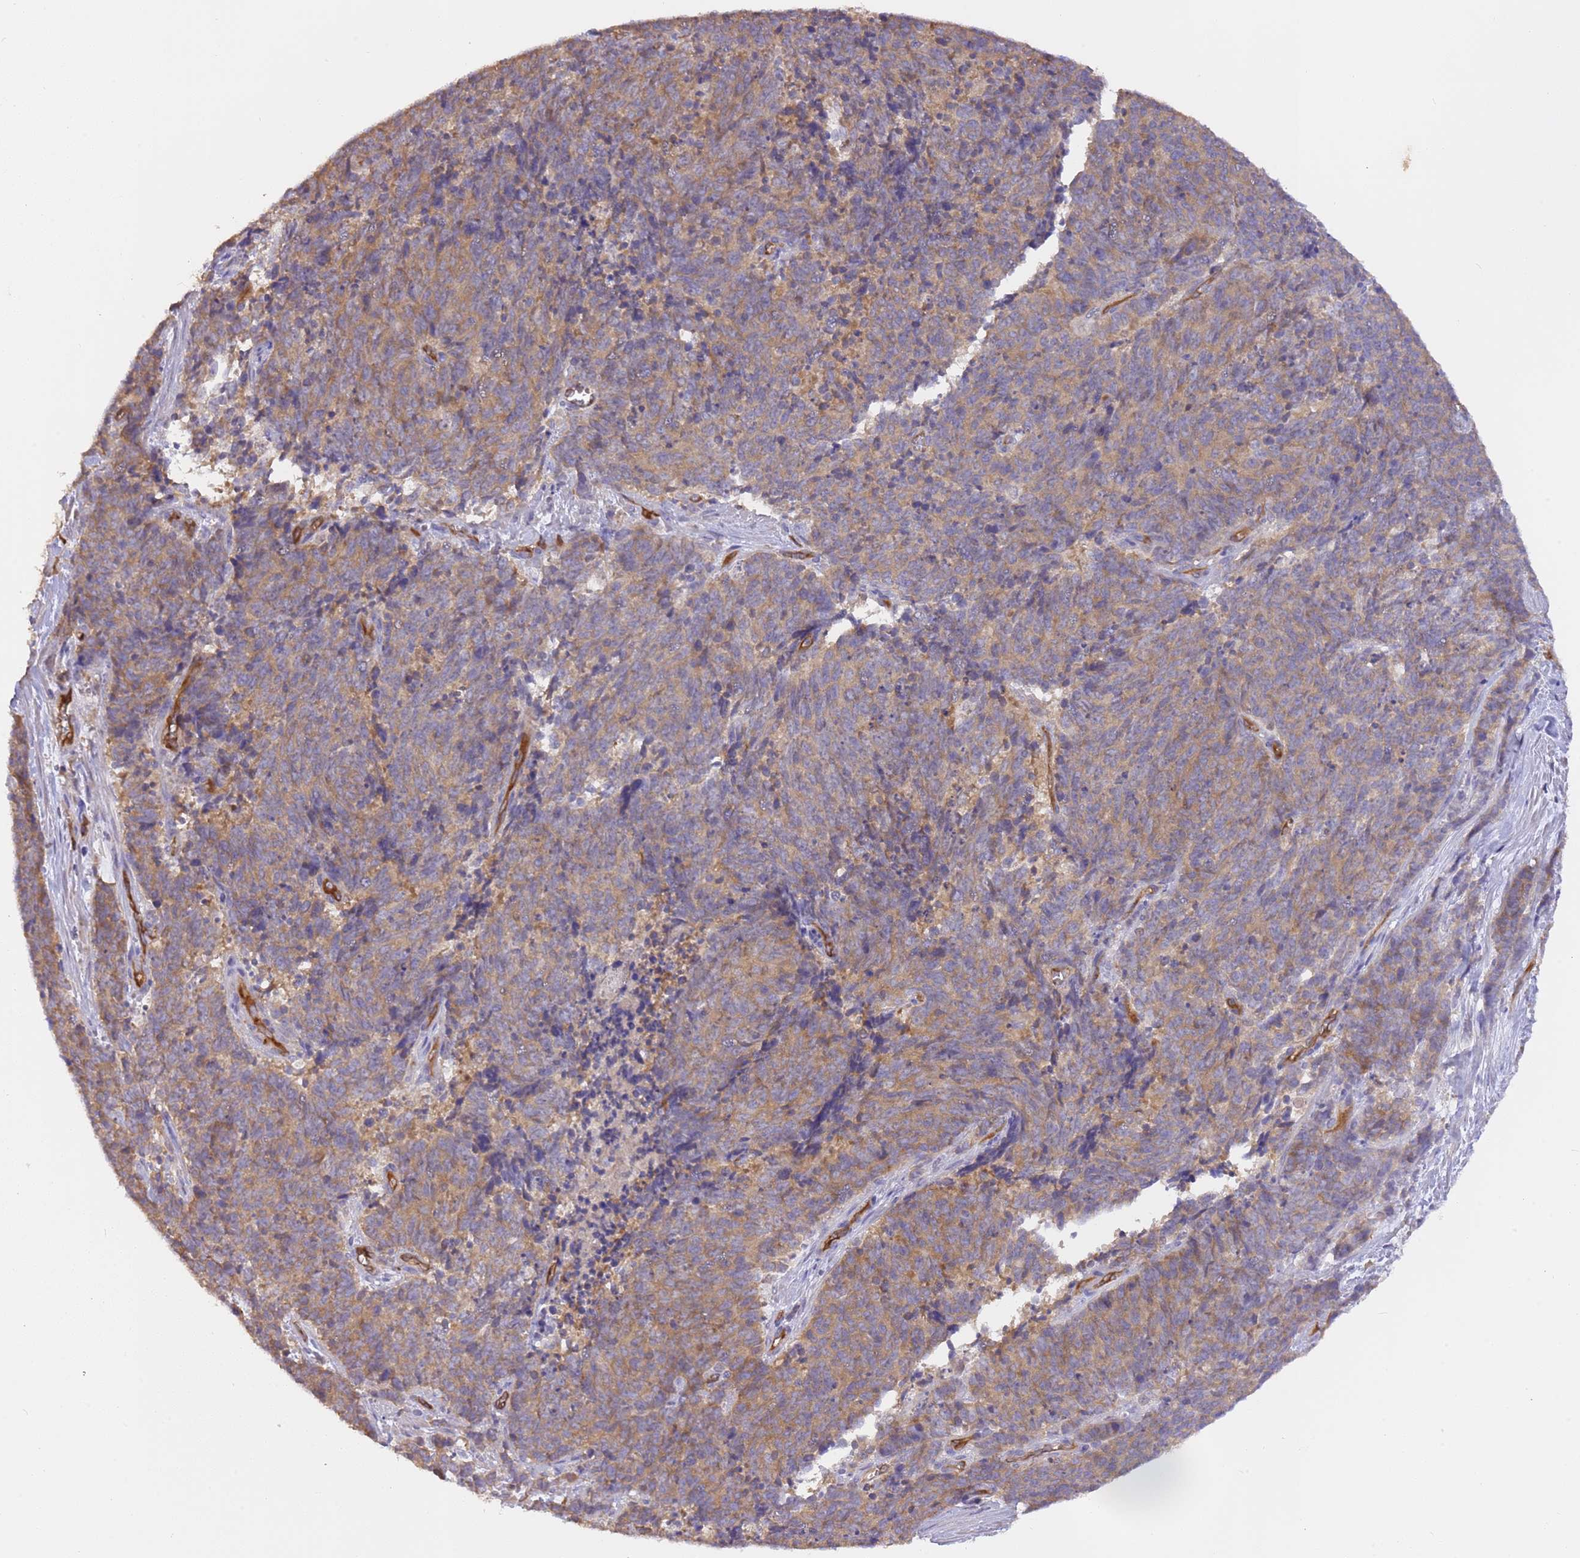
{"staining": {"intensity": "moderate", "quantity": ">75%", "location": "cytoplasmic/membranous"}, "tissue": "cervical cancer", "cell_type": "Tumor cells", "image_type": "cancer", "snomed": [{"axis": "morphology", "description": "Squamous cell carcinoma, NOS"}, {"axis": "topography", "description": "Cervix"}], "caption": "The histopathology image demonstrates immunohistochemical staining of cervical cancer. There is moderate cytoplasmic/membranous expression is appreciated in about >75% of tumor cells.", "gene": "DOCK9", "patient": {"sex": "female", "age": 29}}